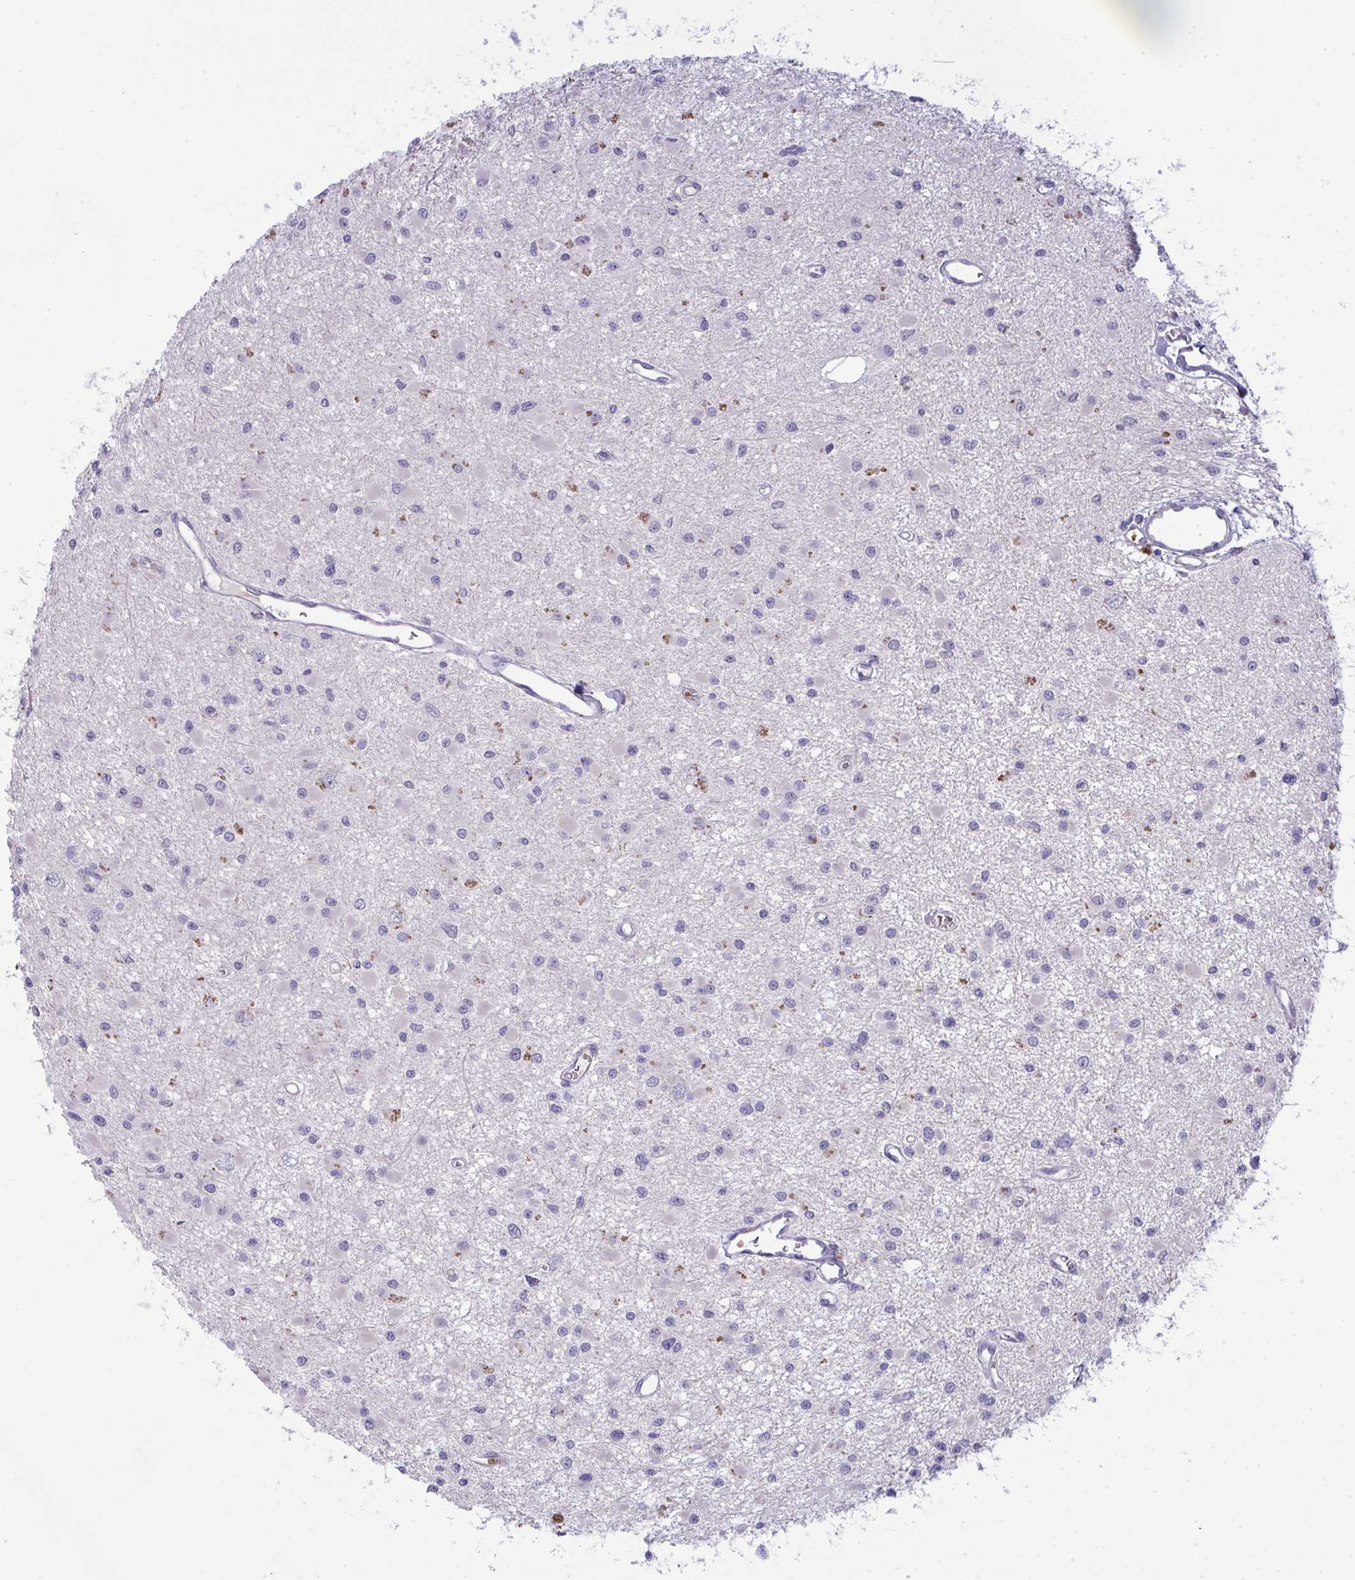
{"staining": {"intensity": "negative", "quantity": "none", "location": "none"}, "tissue": "glioma", "cell_type": "Tumor cells", "image_type": "cancer", "snomed": [{"axis": "morphology", "description": "Glioma, malignant, High grade"}, {"axis": "topography", "description": "Brain"}], "caption": "IHC histopathology image of neoplastic tissue: human glioma stained with DAB exhibits no significant protein staining in tumor cells. (DAB immunohistochemistry, high magnification).", "gene": "SPTB", "patient": {"sex": "male", "age": 54}}